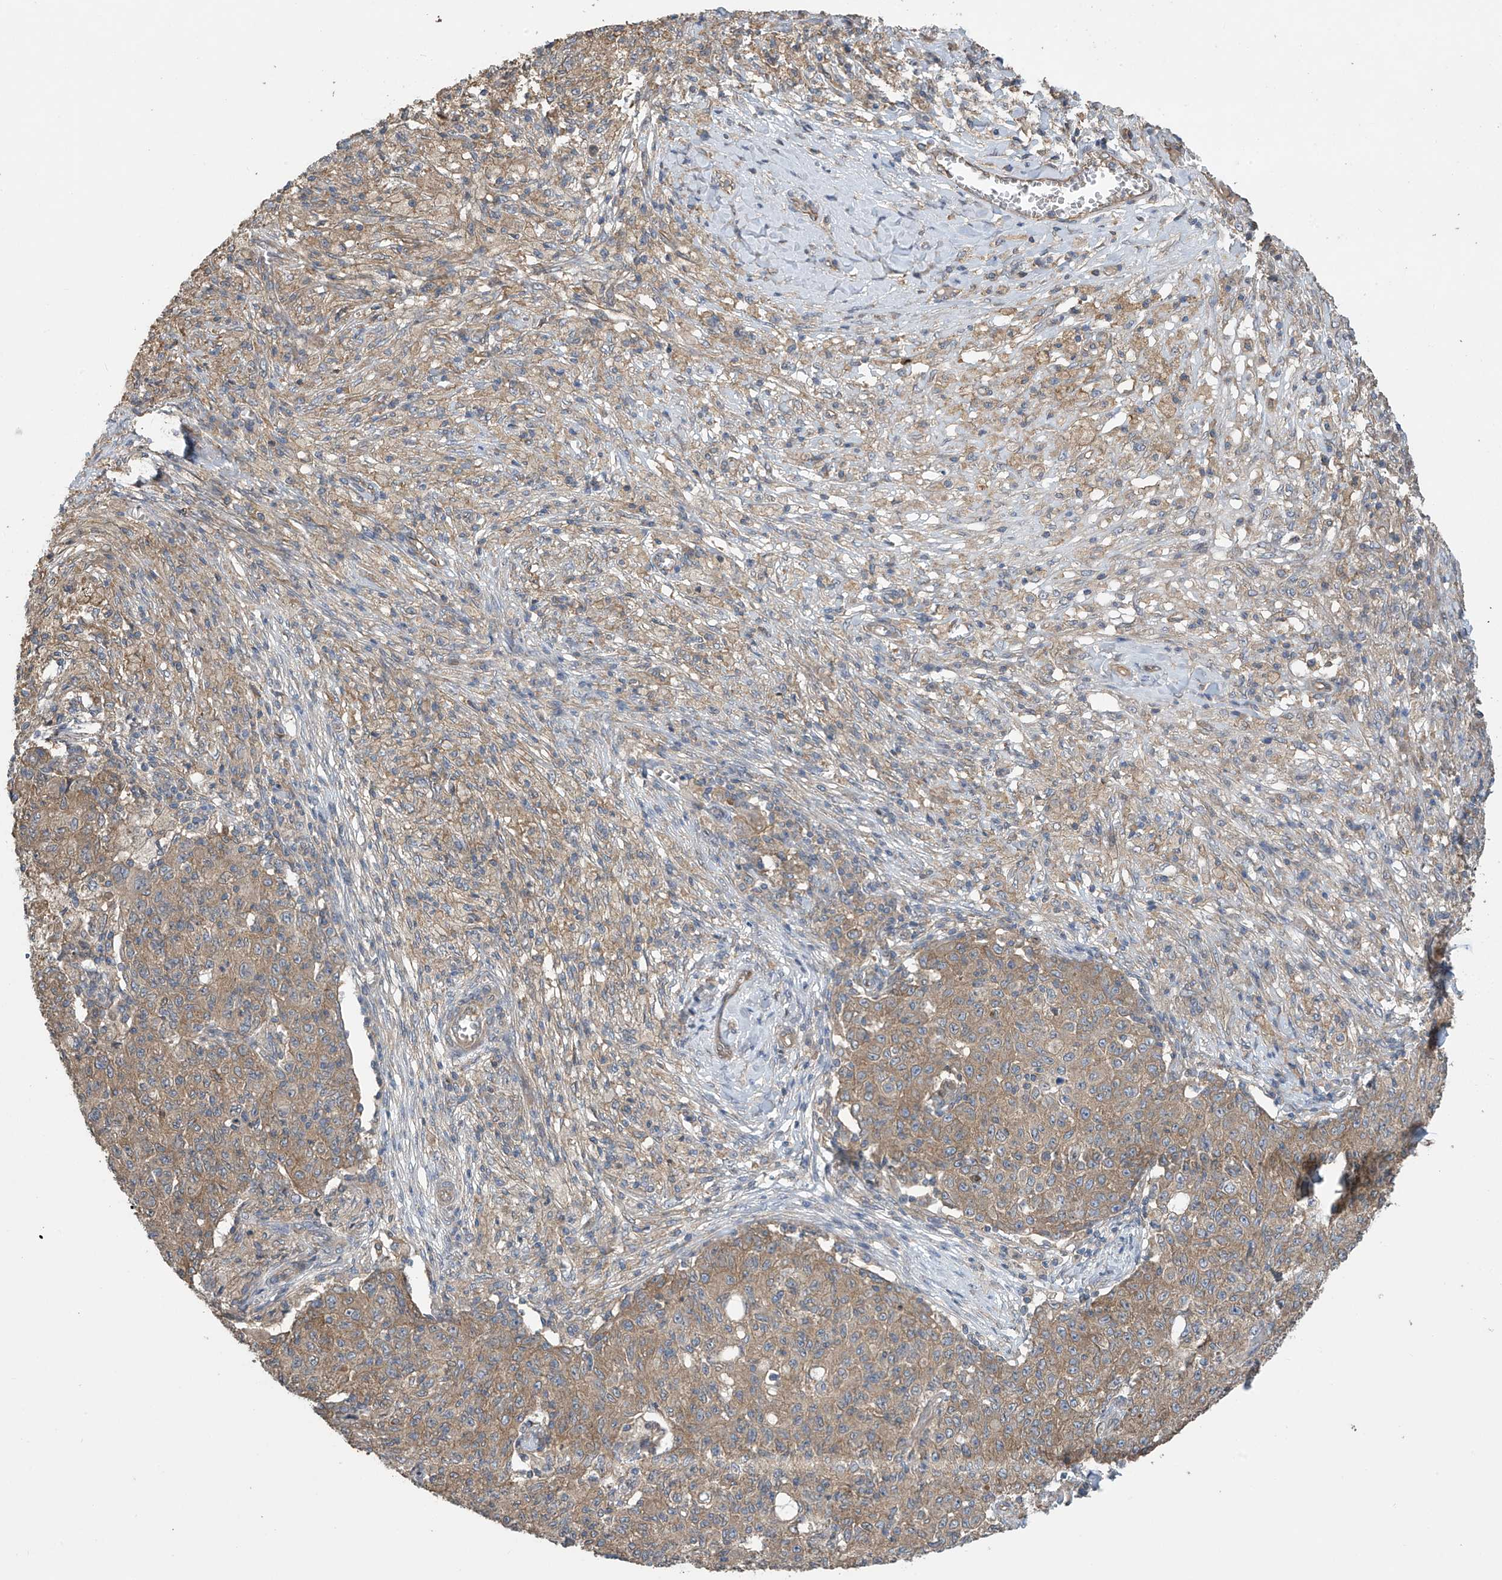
{"staining": {"intensity": "moderate", "quantity": ">75%", "location": "cytoplasmic/membranous"}, "tissue": "ovarian cancer", "cell_type": "Tumor cells", "image_type": "cancer", "snomed": [{"axis": "morphology", "description": "Carcinoma, endometroid"}, {"axis": "topography", "description": "Ovary"}], "caption": "Tumor cells exhibit moderate cytoplasmic/membranous staining in about >75% of cells in ovarian cancer. Immunohistochemistry (ihc) stains the protein of interest in brown and the nuclei are stained blue.", "gene": "PHACTR4", "patient": {"sex": "female", "age": 42}}